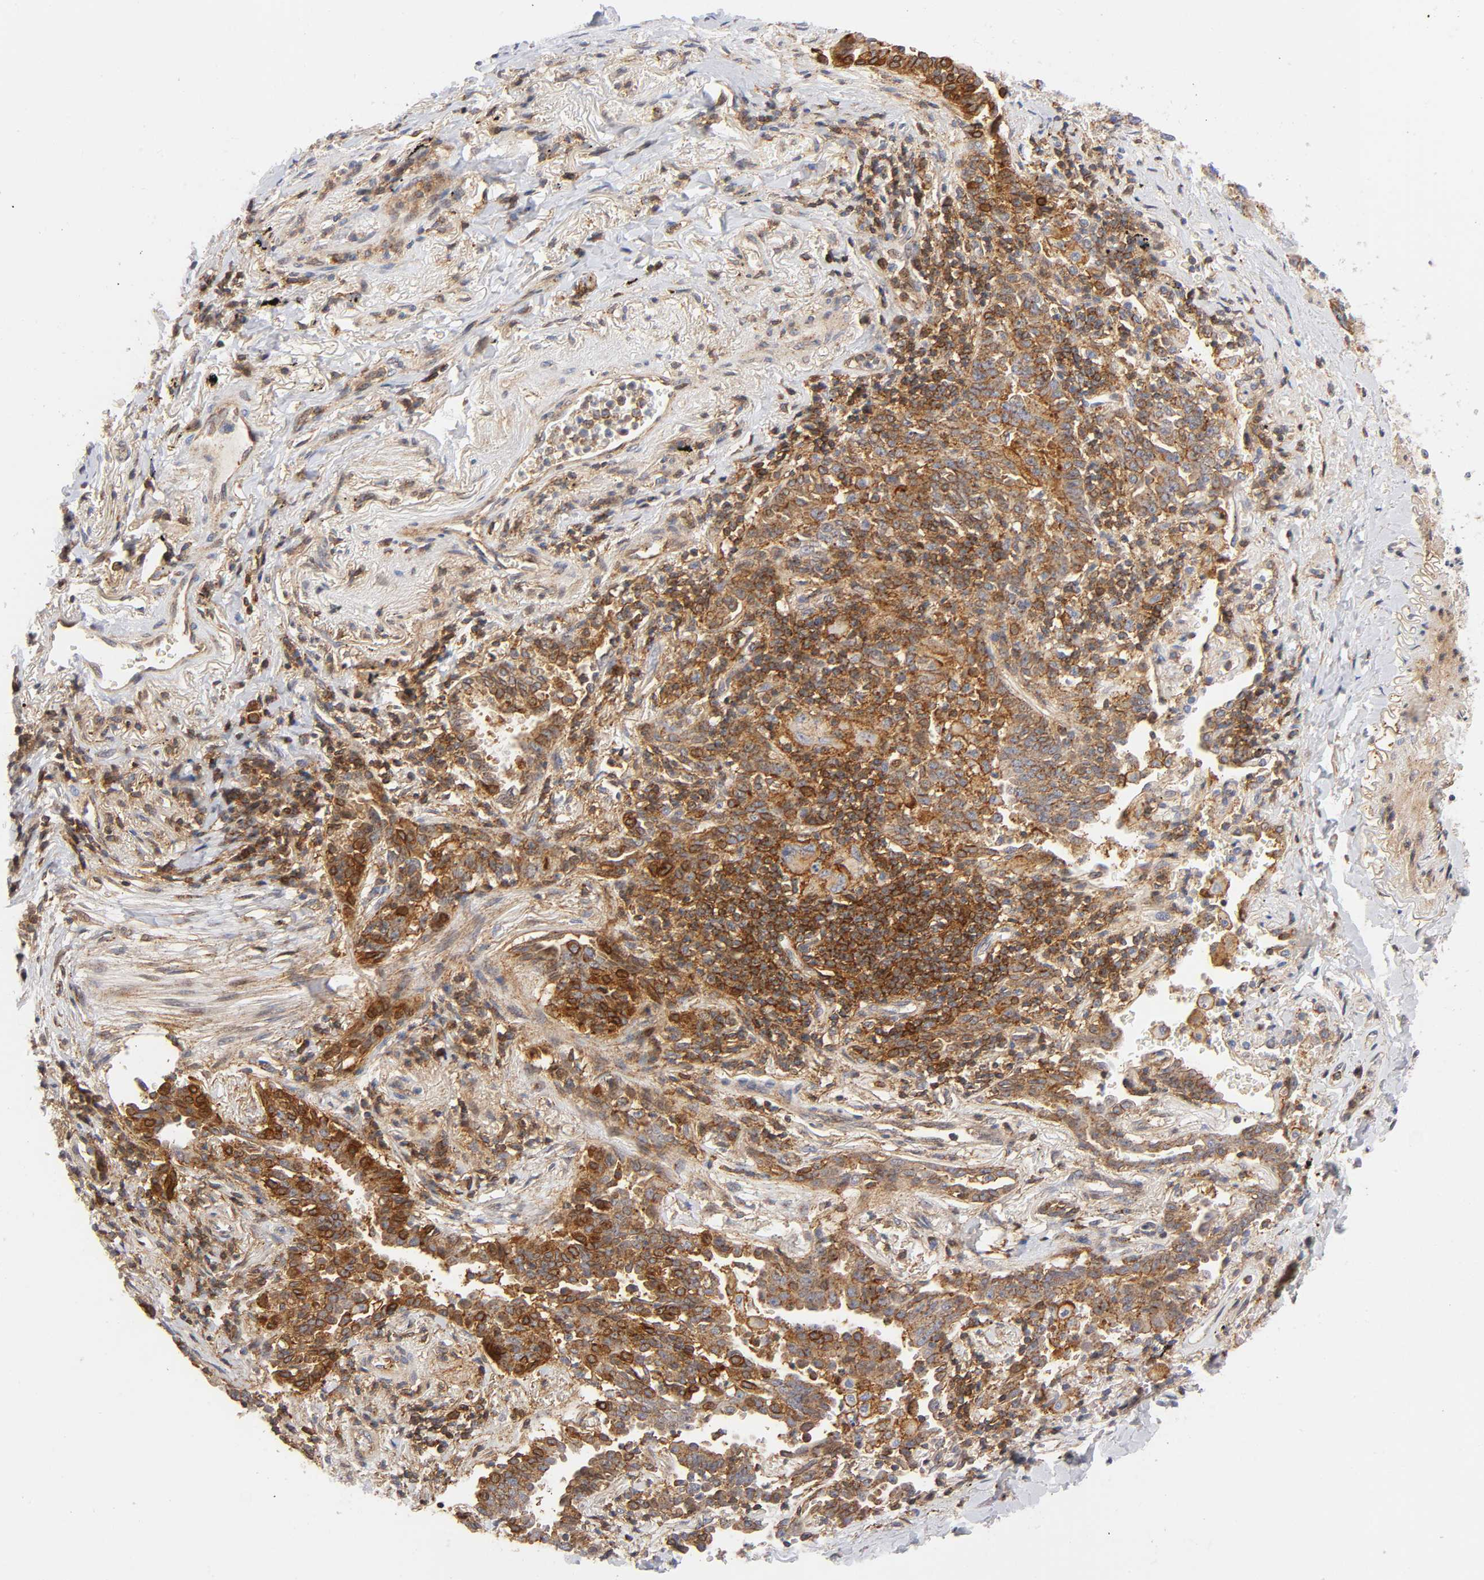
{"staining": {"intensity": "moderate", "quantity": ">75%", "location": "cytoplasmic/membranous"}, "tissue": "lung cancer", "cell_type": "Tumor cells", "image_type": "cancer", "snomed": [{"axis": "morphology", "description": "Adenocarcinoma, NOS"}, {"axis": "topography", "description": "Lung"}], "caption": "Immunohistochemical staining of human adenocarcinoma (lung) reveals medium levels of moderate cytoplasmic/membranous staining in approximately >75% of tumor cells. (brown staining indicates protein expression, while blue staining denotes nuclei).", "gene": "ANXA7", "patient": {"sex": "female", "age": 64}}